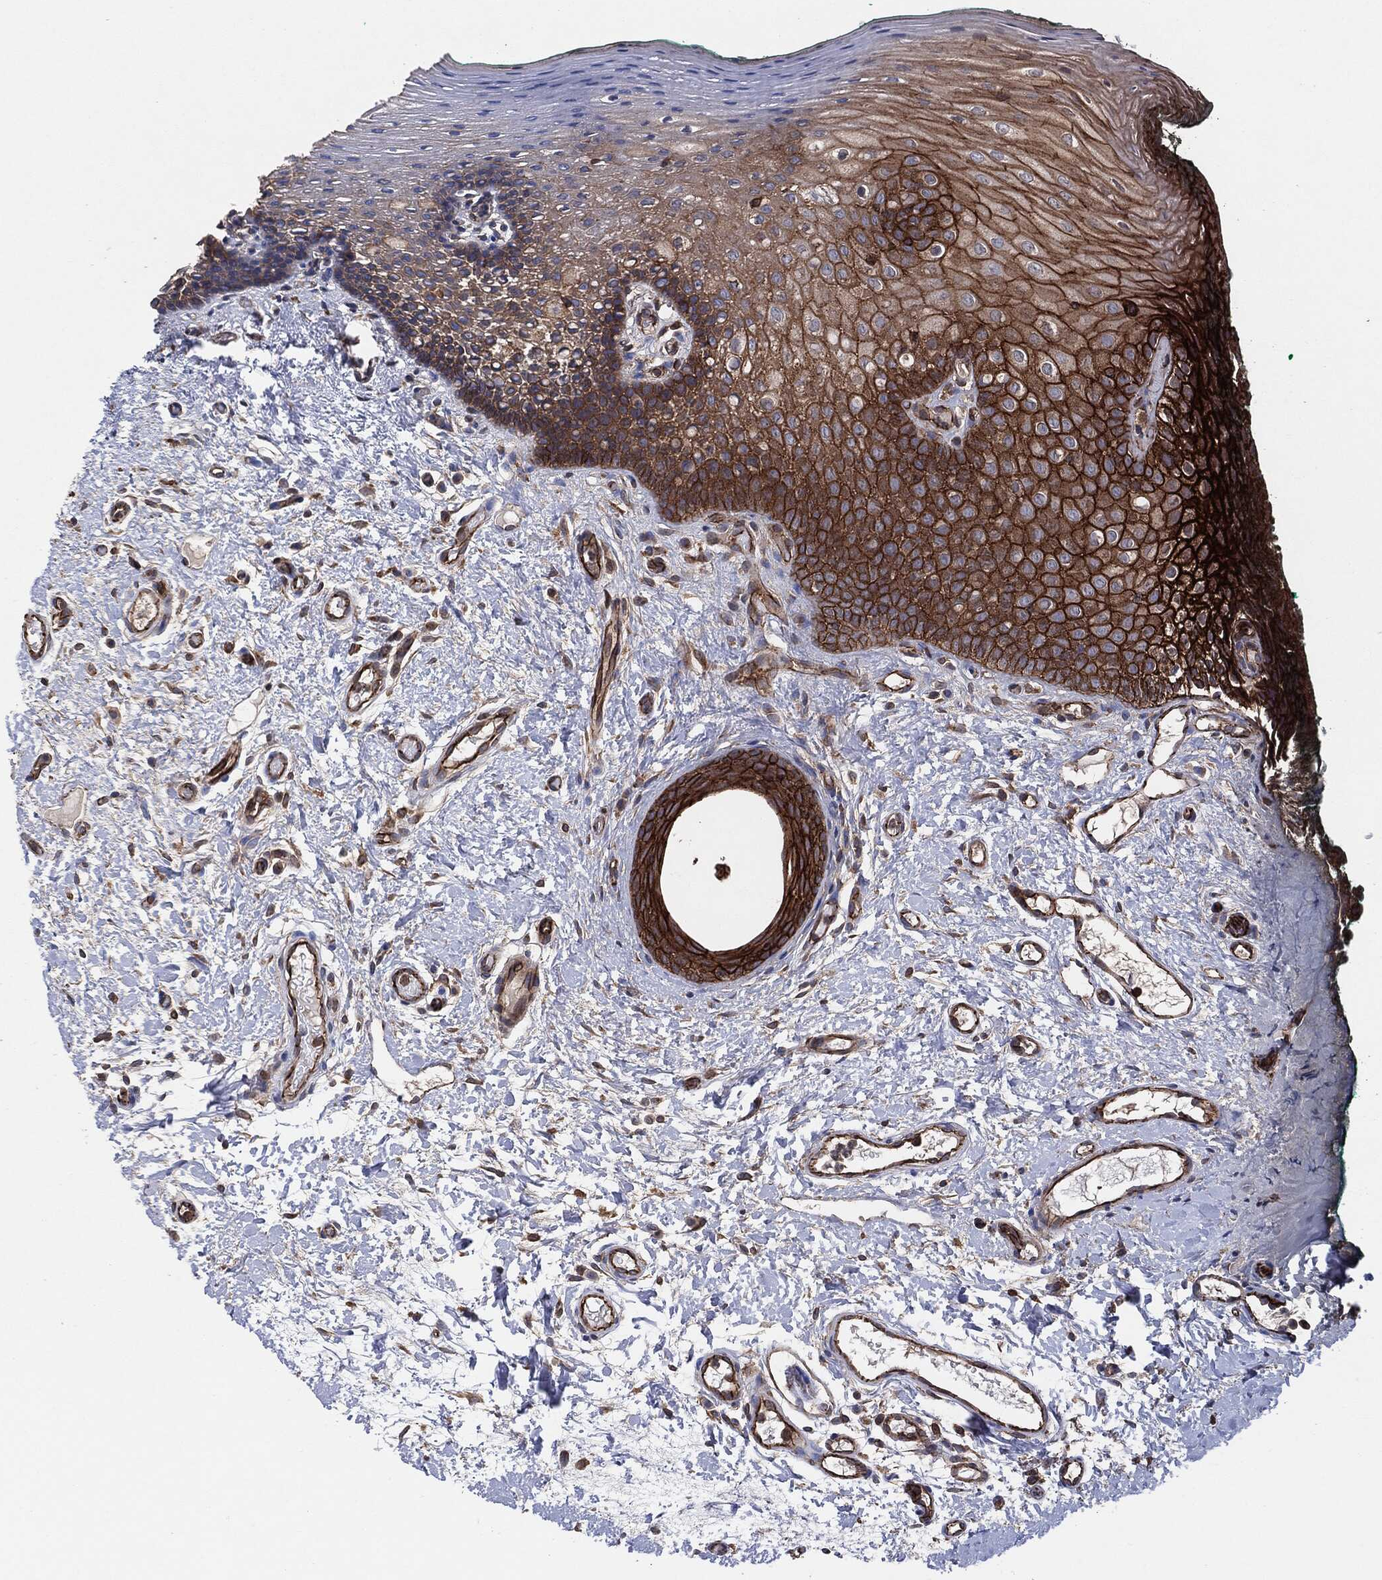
{"staining": {"intensity": "strong", "quantity": "25%-75%", "location": "cytoplasmic/membranous"}, "tissue": "oral mucosa", "cell_type": "Squamous epithelial cells", "image_type": "normal", "snomed": [{"axis": "morphology", "description": "Normal tissue, NOS"}, {"axis": "topography", "description": "Oral tissue"}], "caption": "Oral mucosa stained with immunohistochemistry (IHC) exhibits strong cytoplasmic/membranous positivity in about 25%-75% of squamous epithelial cells. (Brightfield microscopy of DAB IHC at high magnification).", "gene": "CTNNA1", "patient": {"sex": "female", "age": 83}}